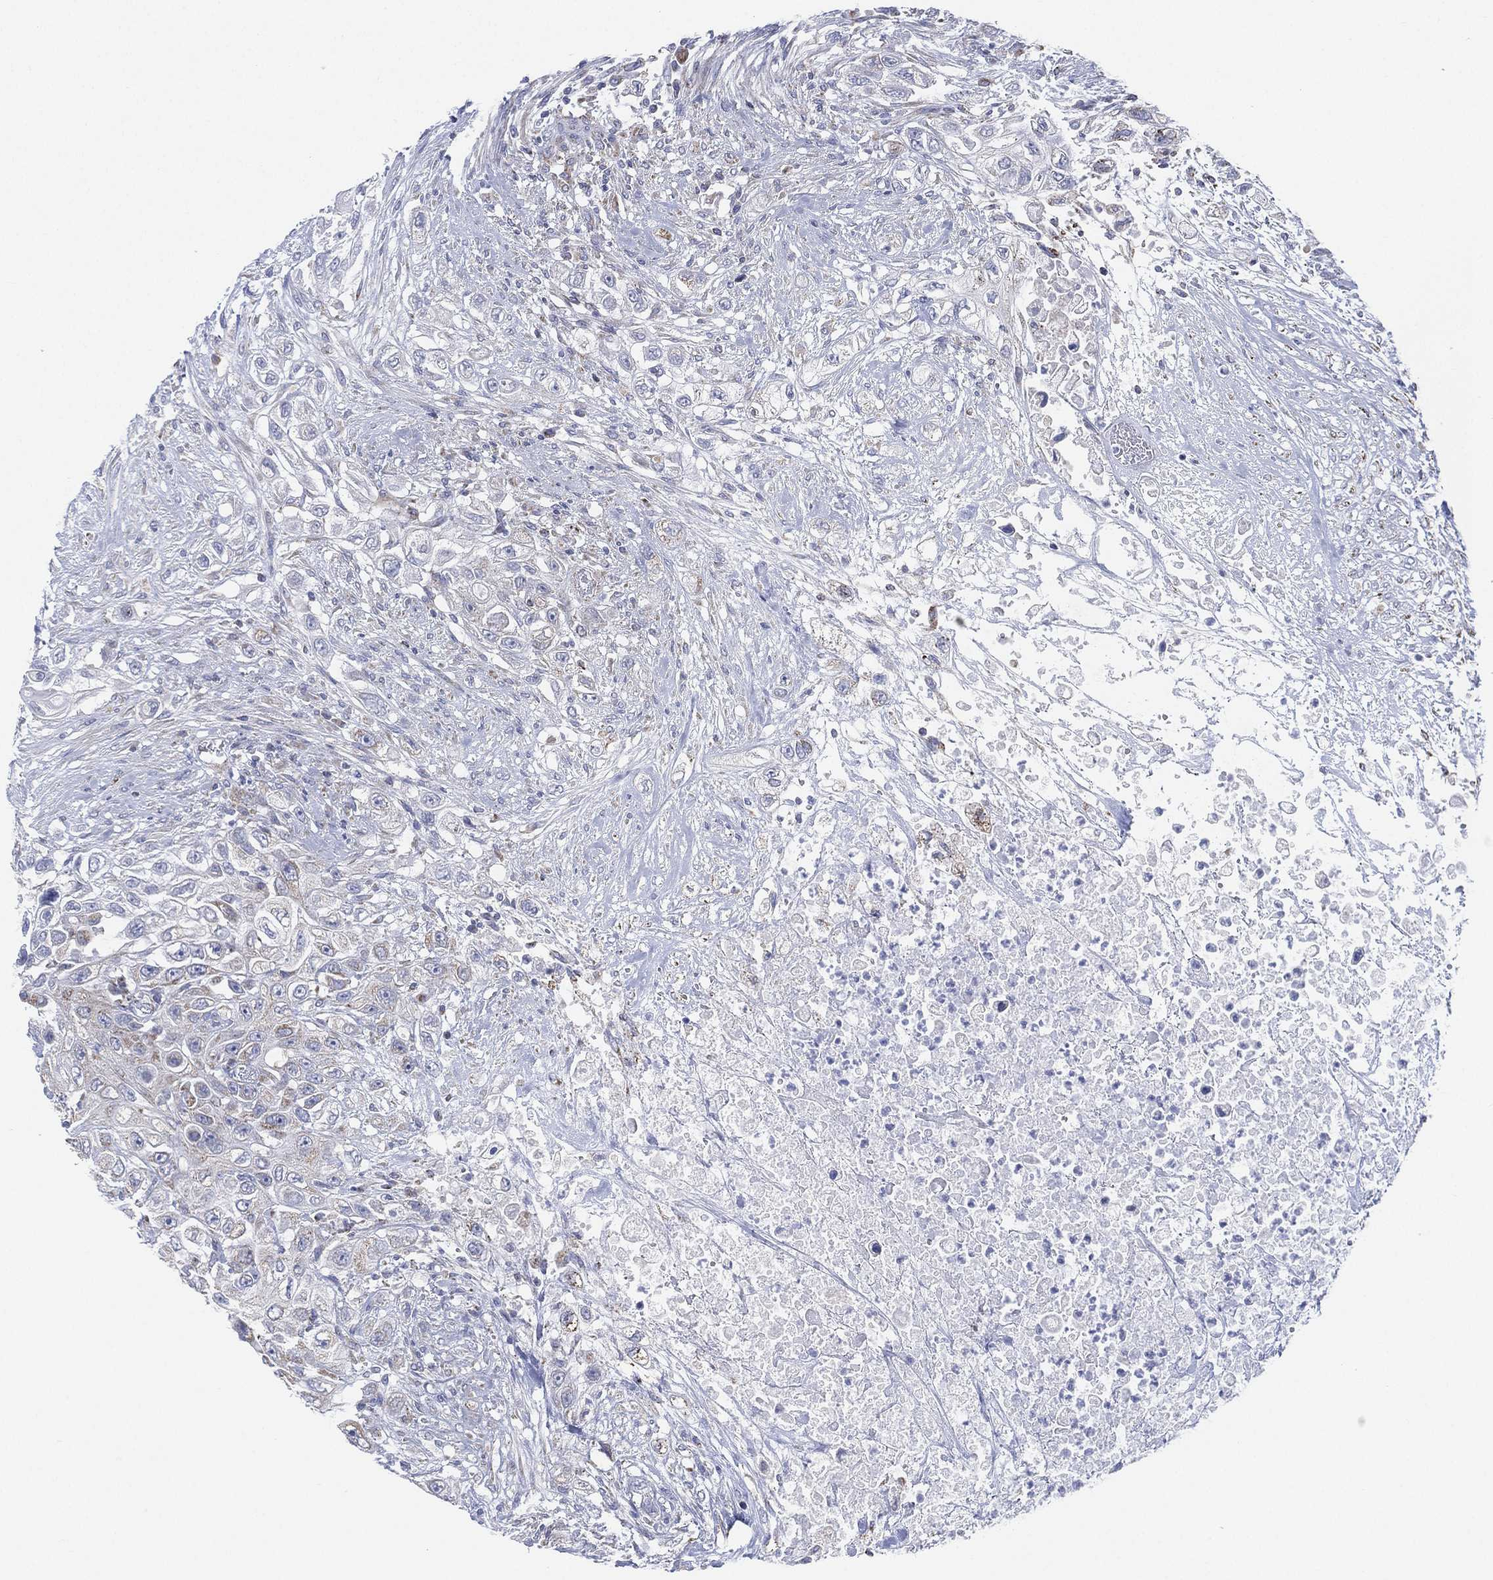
{"staining": {"intensity": "negative", "quantity": "none", "location": "none"}, "tissue": "urothelial cancer", "cell_type": "Tumor cells", "image_type": "cancer", "snomed": [{"axis": "morphology", "description": "Urothelial carcinoma, High grade"}, {"axis": "topography", "description": "Urinary bladder"}], "caption": "Protein analysis of urothelial cancer demonstrates no significant staining in tumor cells.", "gene": "INA", "patient": {"sex": "female", "age": 56}}